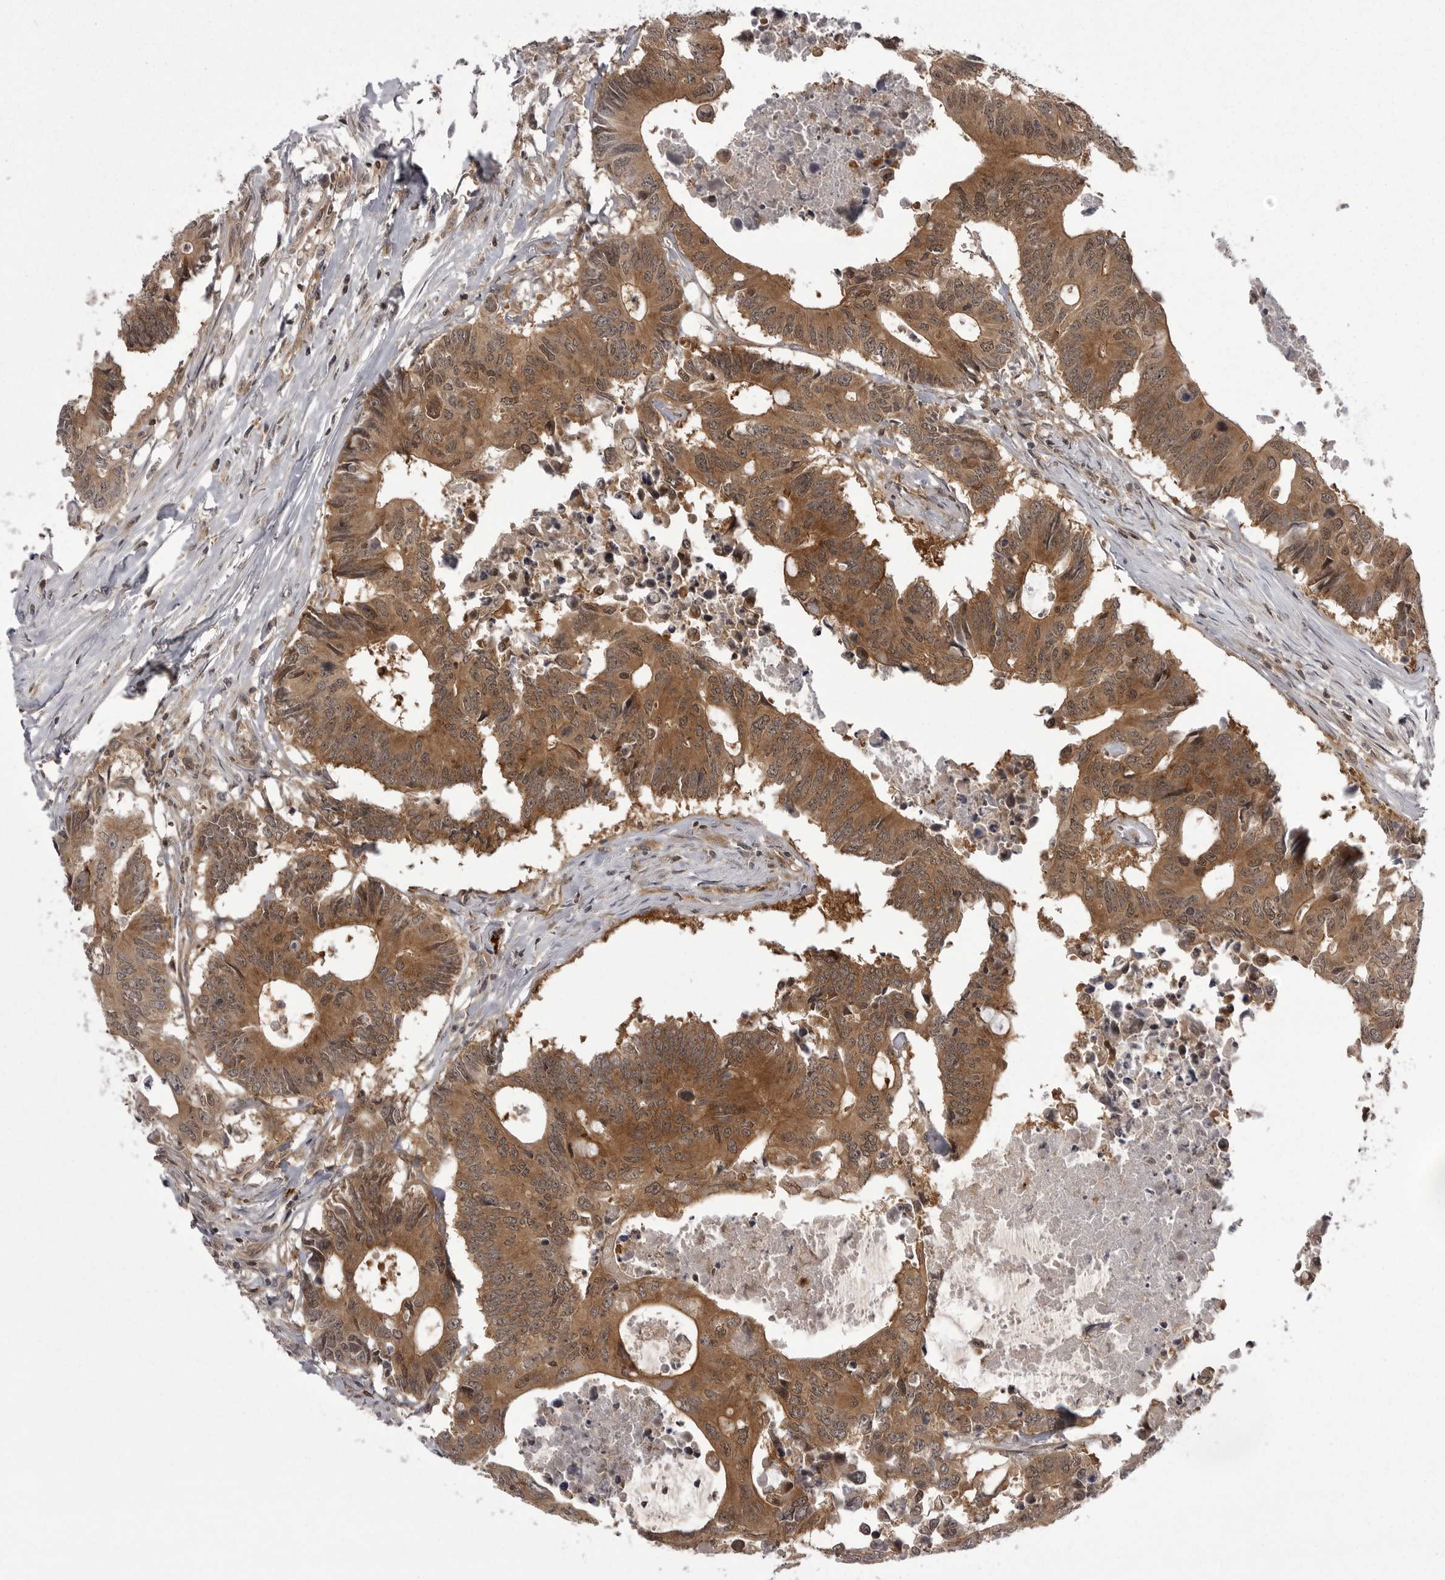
{"staining": {"intensity": "moderate", "quantity": ">75%", "location": "cytoplasmic/membranous,nuclear"}, "tissue": "colorectal cancer", "cell_type": "Tumor cells", "image_type": "cancer", "snomed": [{"axis": "morphology", "description": "Adenocarcinoma, NOS"}, {"axis": "topography", "description": "Colon"}], "caption": "Protein expression analysis of colorectal adenocarcinoma displays moderate cytoplasmic/membranous and nuclear staining in approximately >75% of tumor cells.", "gene": "STK24", "patient": {"sex": "male", "age": 71}}